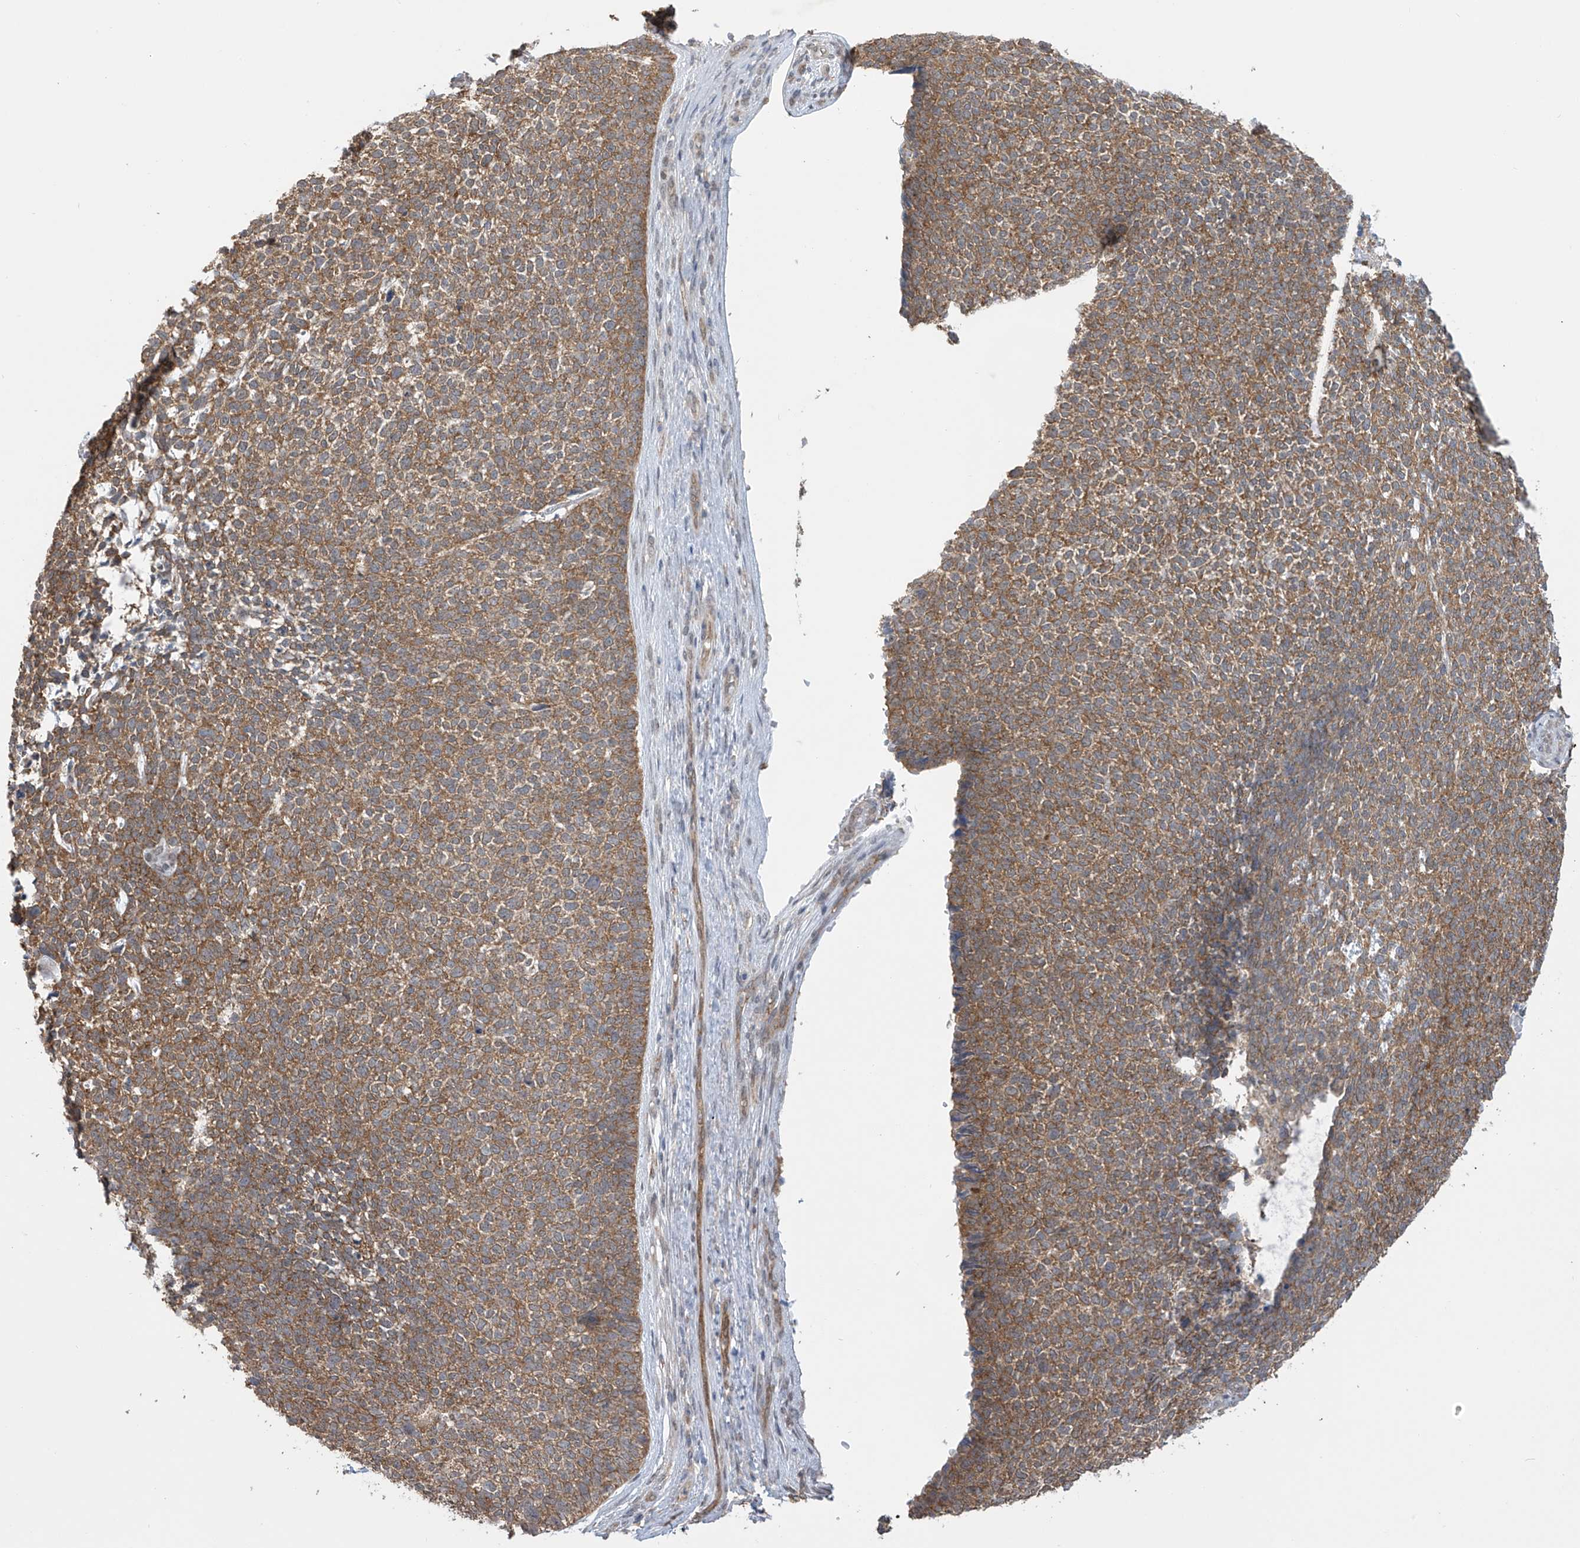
{"staining": {"intensity": "moderate", "quantity": ">75%", "location": "cytoplasmic/membranous"}, "tissue": "skin cancer", "cell_type": "Tumor cells", "image_type": "cancer", "snomed": [{"axis": "morphology", "description": "Basal cell carcinoma"}, {"axis": "topography", "description": "Skin"}], "caption": "Tumor cells show moderate cytoplasmic/membranous expression in approximately >75% of cells in basal cell carcinoma (skin). (DAB (3,3'-diaminobenzidine) = brown stain, brightfield microscopy at high magnification).", "gene": "KIAA1522", "patient": {"sex": "female", "age": 84}}